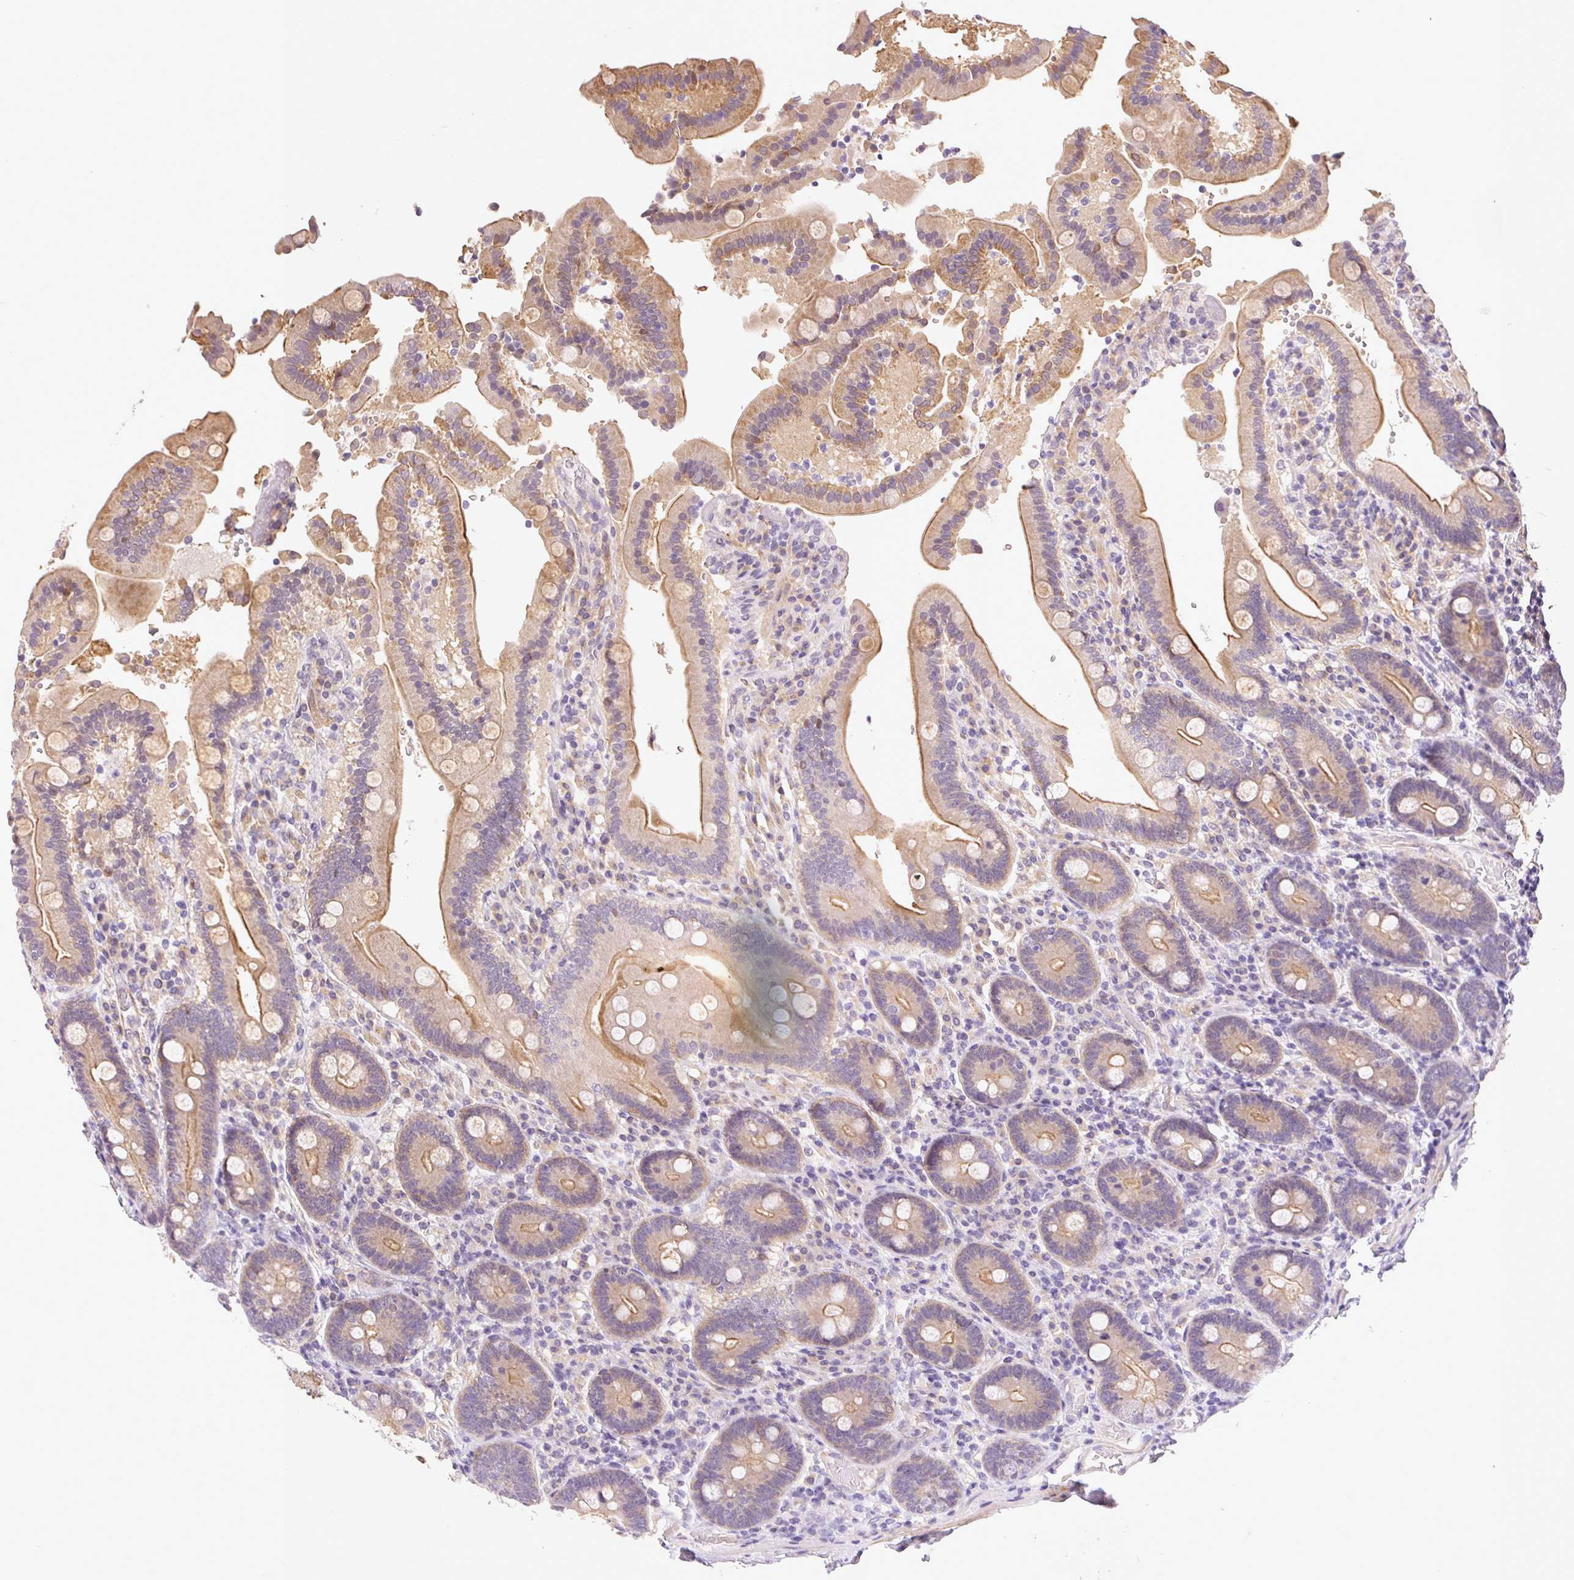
{"staining": {"intensity": "moderate", "quantity": "25%-75%", "location": "cytoplasmic/membranous"}, "tissue": "duodenum", "cell_type": "Glandular cells", "image_type": "normal", "snomed": [{"axis": "morphology", "description": "Normal tissue, NOS"}, {"axis": "topography", "description": "Duodenum"}], "caption": "This photomicrograph shows normal duodenum stained with immunohistochemistry (IHC) to label a protein in brown. The cytoplasmic/membranous of glandular cells show moderate positivity for the protein. Nuclei are counter-stained blue.", "gene": "CSN1S1", "patient": {"sex": "female", "age": 62}}